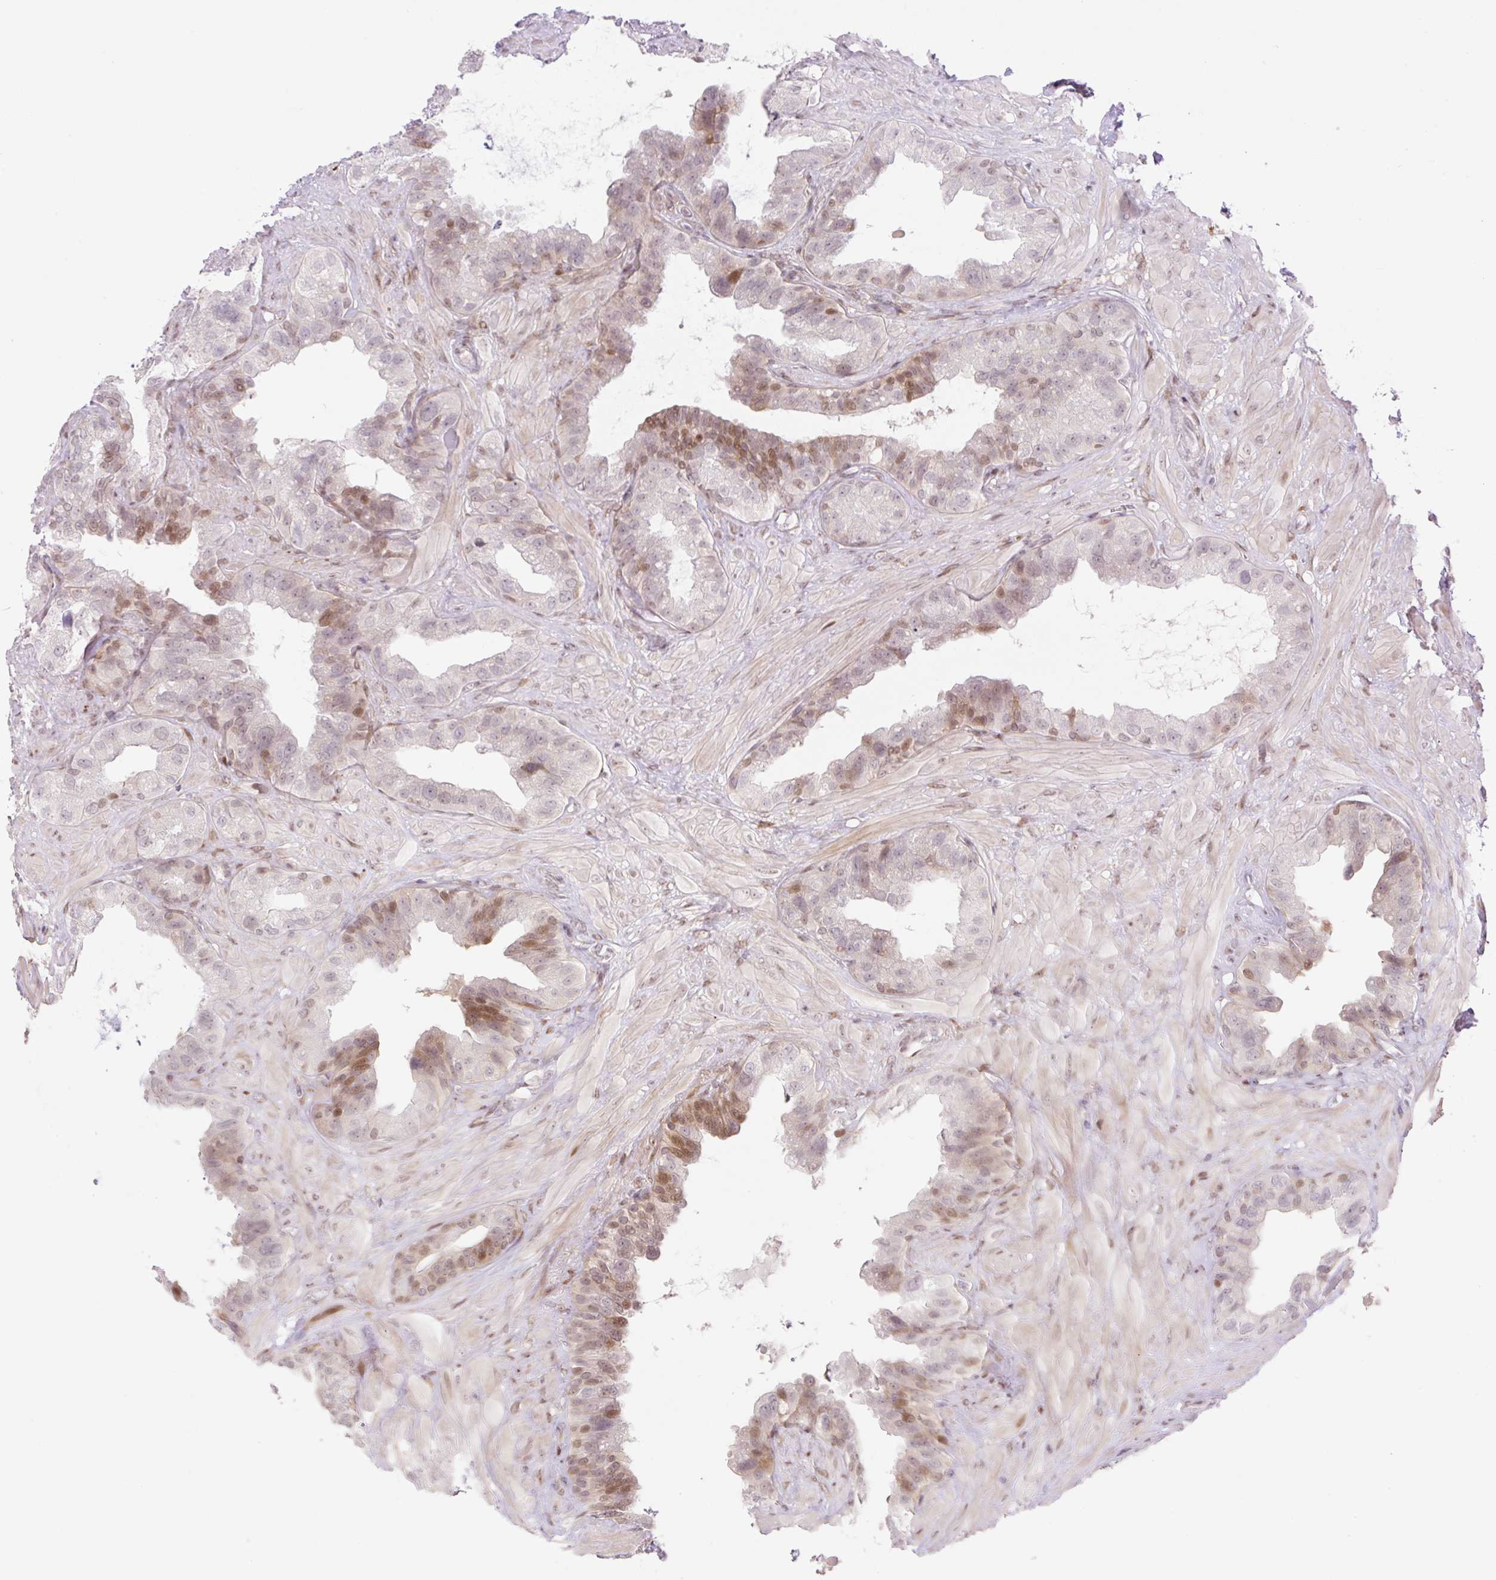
{"staining": {"intensity": "moderate", "quantity": "<25%", "location": "nuclear"}, "tissue": "seminal vesicle", "cell_type": "Glandular cells", "image_type": "normal", "snomed": [{"axis": "morphology", "description": "Normal tissue, NOS"}, {"axis": "topography", "description": "Seminal veicle"}, {"axis": "topography", "description": "Peripheral nerve tissue"}], "caption": "The micrograph reveals staining of benign seminal vesicle, revealing moderate nuclear protein positivity (brown color) within glandular cells. (Brightfield microscopy of DAB IHC at high magnification).", "gene": "ENSG00000264668", "patient": {"sex": "male", "age": 76}}